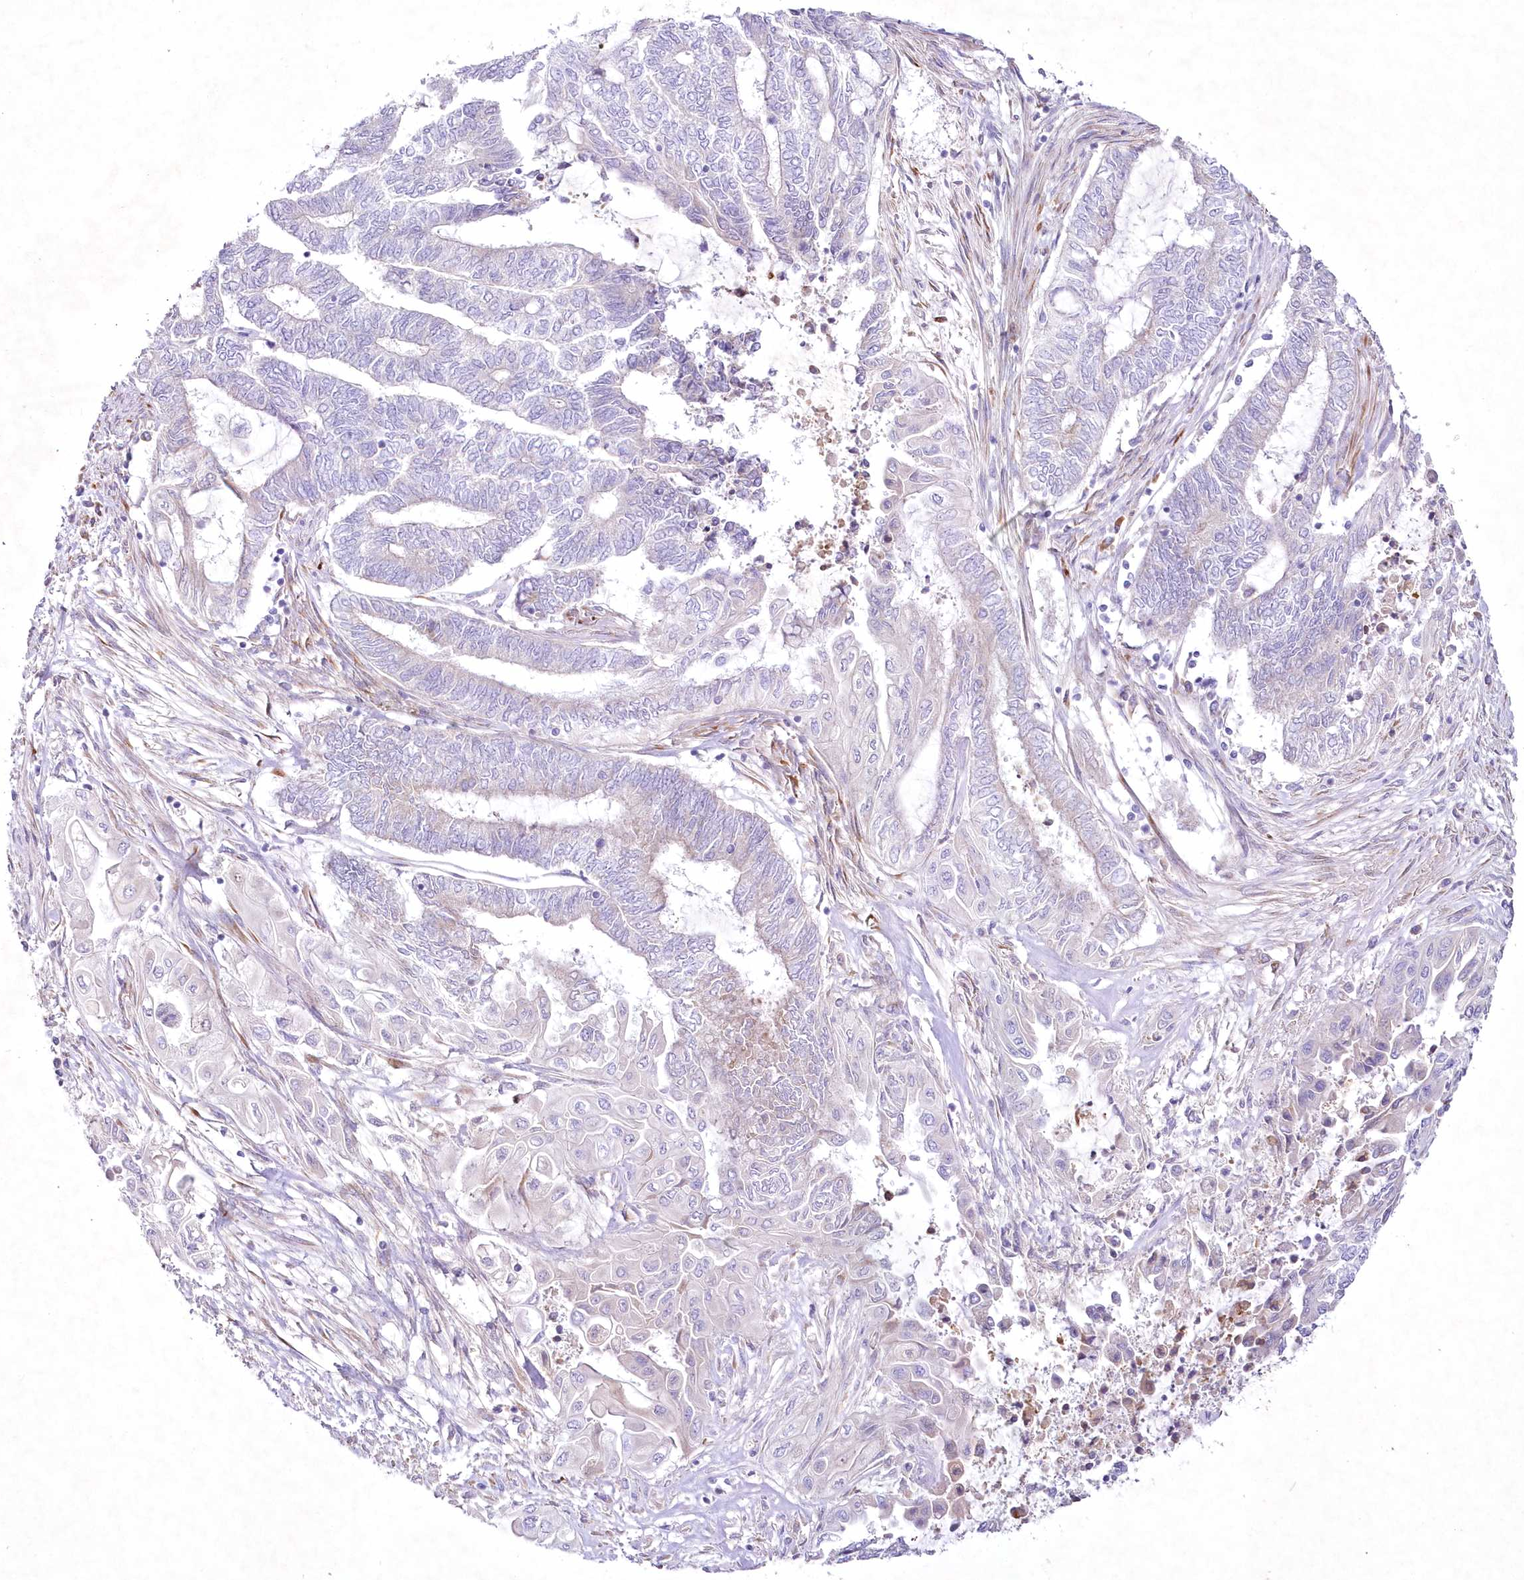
{"staining": {"intensity": "negative", "quantity": "none", "location": "none"}, "tissue": "endometrial cancer", "cell_type": "Tumor cells", "image_type": "cancer", "snomed": [{"axis": "morphology", "description": "Adenocarcinoma, NOS"}, {"axis": "topography", "description": "Uterus"}, {"axis": "topography", "description": "Endometrium"}], "caption": "Immunohistochemical staining of adenocarcinoma (endometrial) demonstrates no significant positivity in tumor cells.", "gene": "ARFGEF3", "patient": {"sex": "female", "age": 70}}